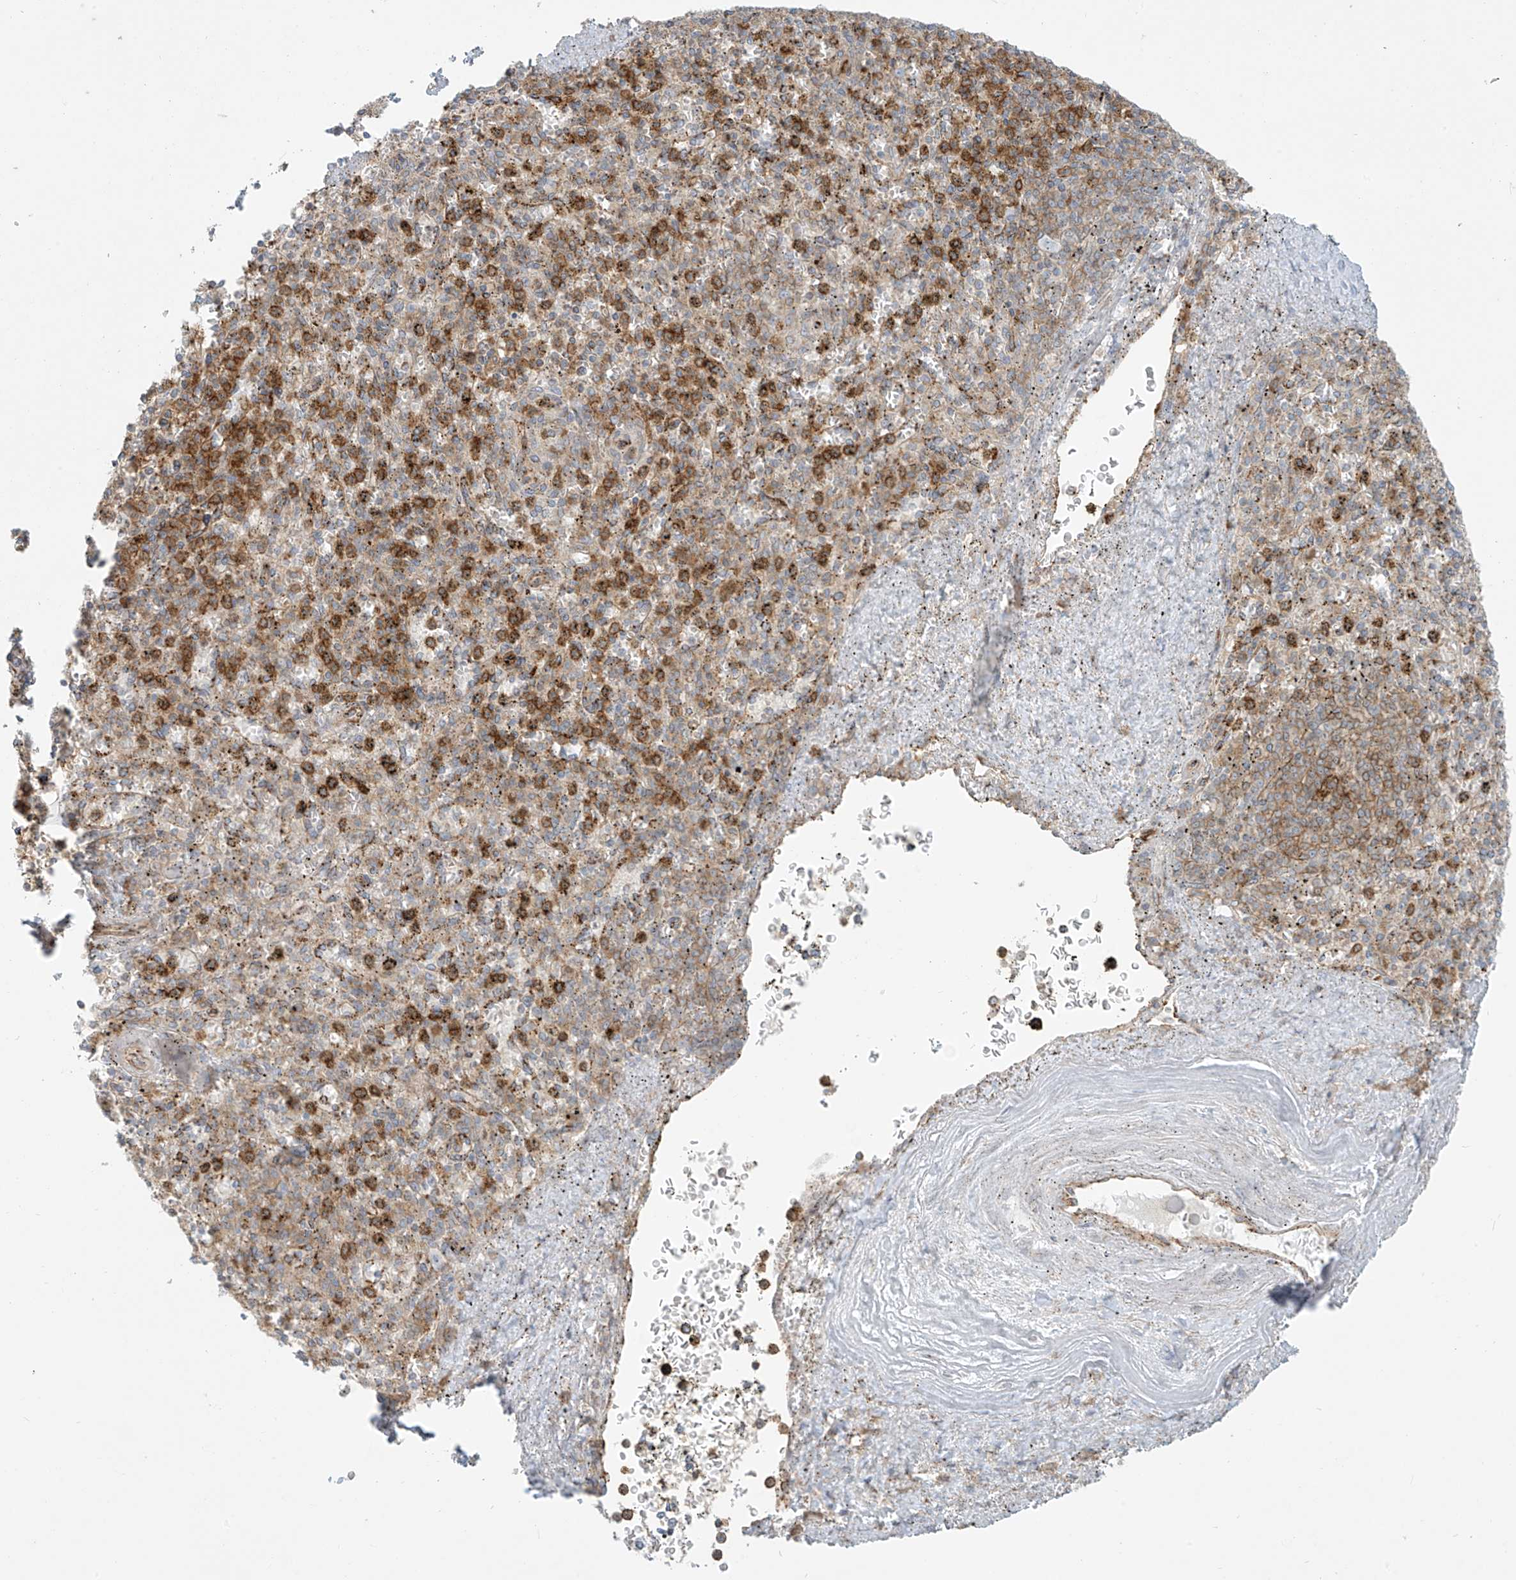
{"staining": {"intensity": "moderate", "quantity": "25%-75%", "location": "cytoplasmic/membranous"}, "tissue": "spleen", "cell_type": "Cells in red pulp", "image_type": "normal", "snomed": [{"axis": "morphology", "description": "Normal tissue, NOS"}, {"axis": "topography", "description": "Spleen"}], "caption": "Immunohistochemistry (IHC) of unremarkable human spleen shows medium levels of moderate cytoplasmic/membranous expression in about 25%-75% of cells in red pulp.", "gene": "LZTS3", "patient": {"sex": "male", "age": 72}}